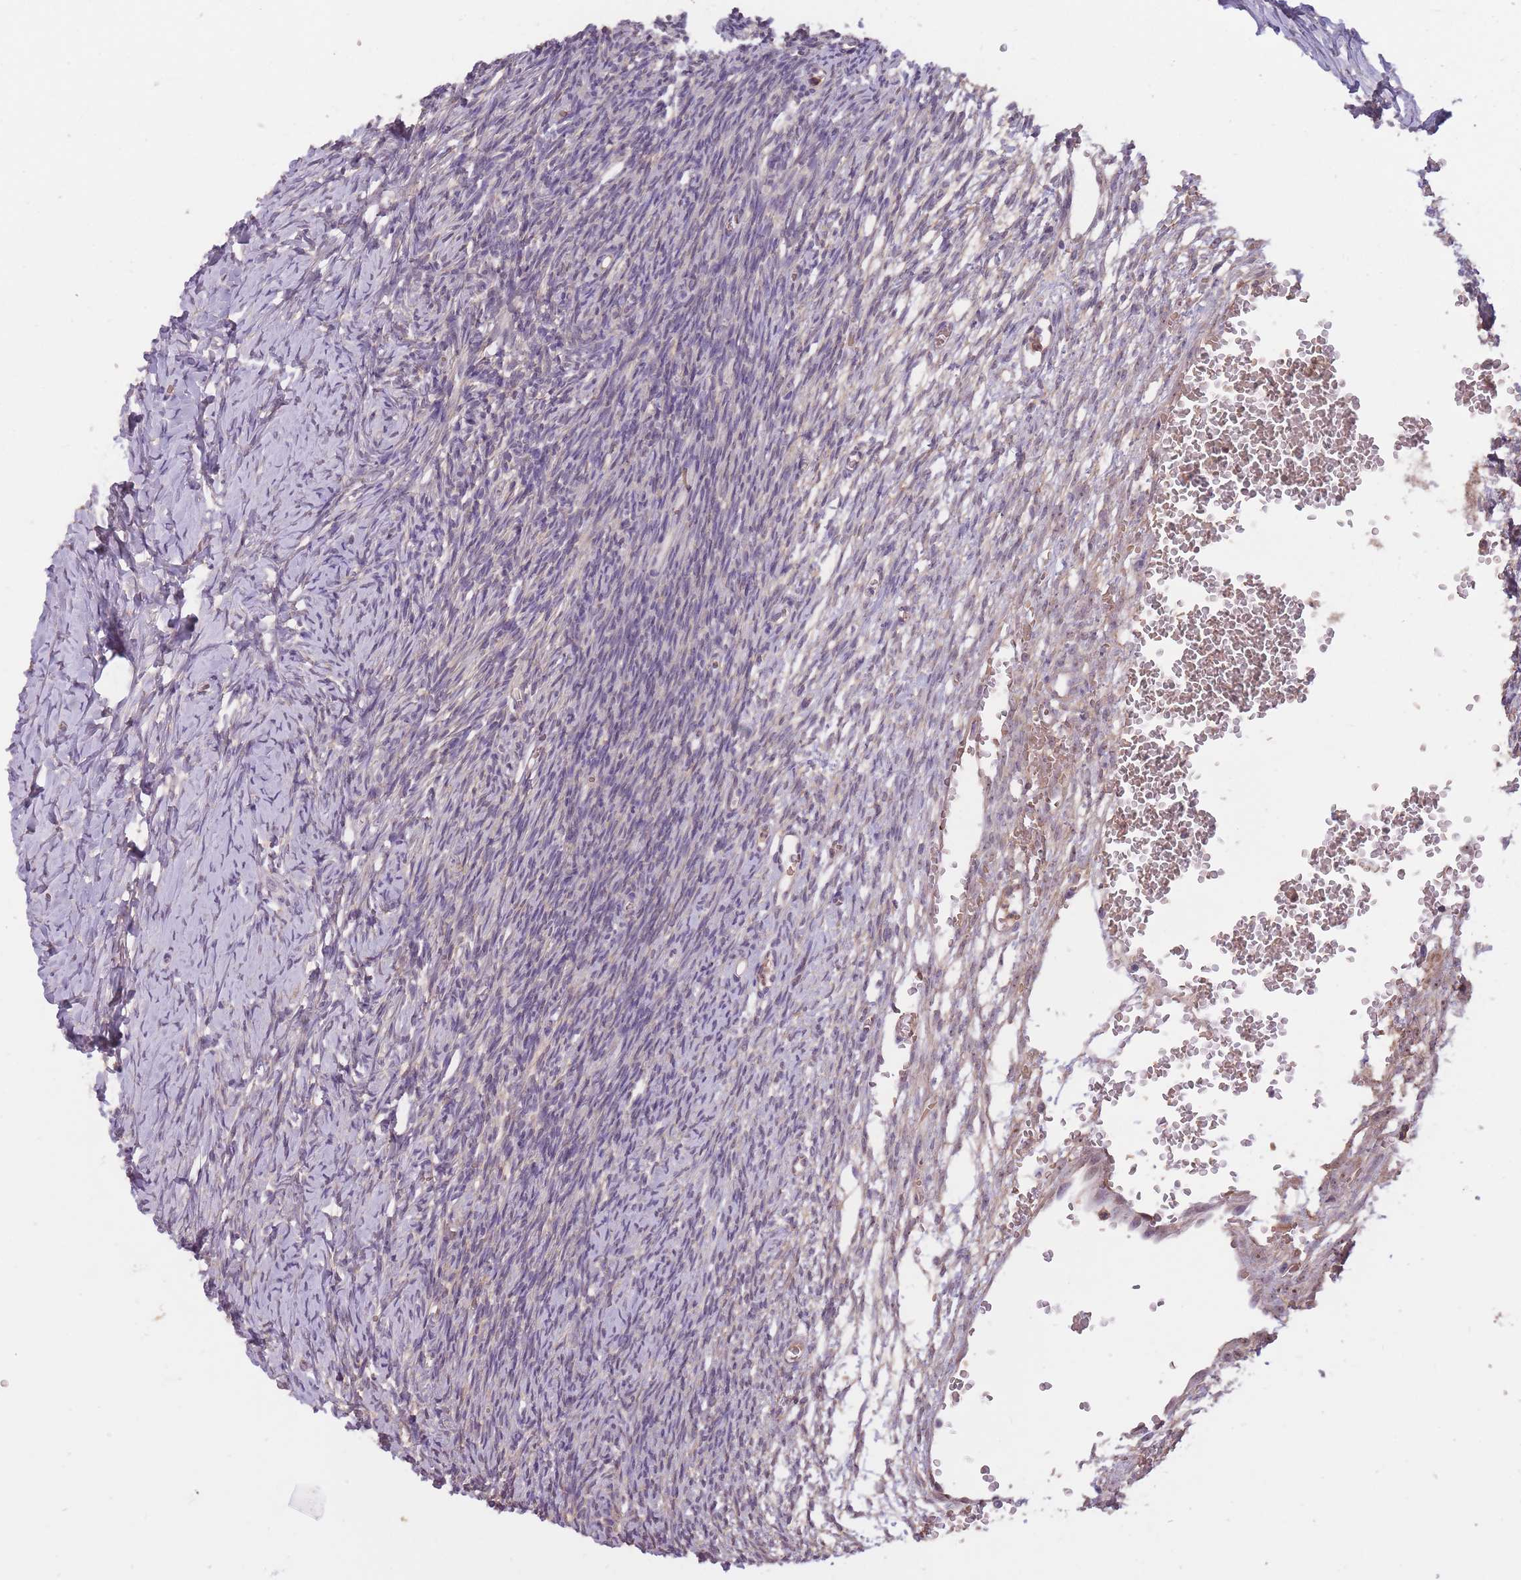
{"staining": {"intensity": "negative", "quantity": "none", "location": "none"}, "tissue": "ovary", "cell_type": "Ovarian stroma cells", "image_type": "normal", "snomed": [{"axis": "morphology", "description": "Normal tissue, NOS"}, {"axis": "topography", "description": "Ovary"}], "caption": "Ovarian stroma cells show no significant staining in unremarkable ovary. The staining is performed using DAB (3,3'-diaminobenzidine) brown chromogen with nuclei counter-stained in using hematoxylin.", "gene": "KIAA1755", "patient": {"sex": "female", "age": 39}}